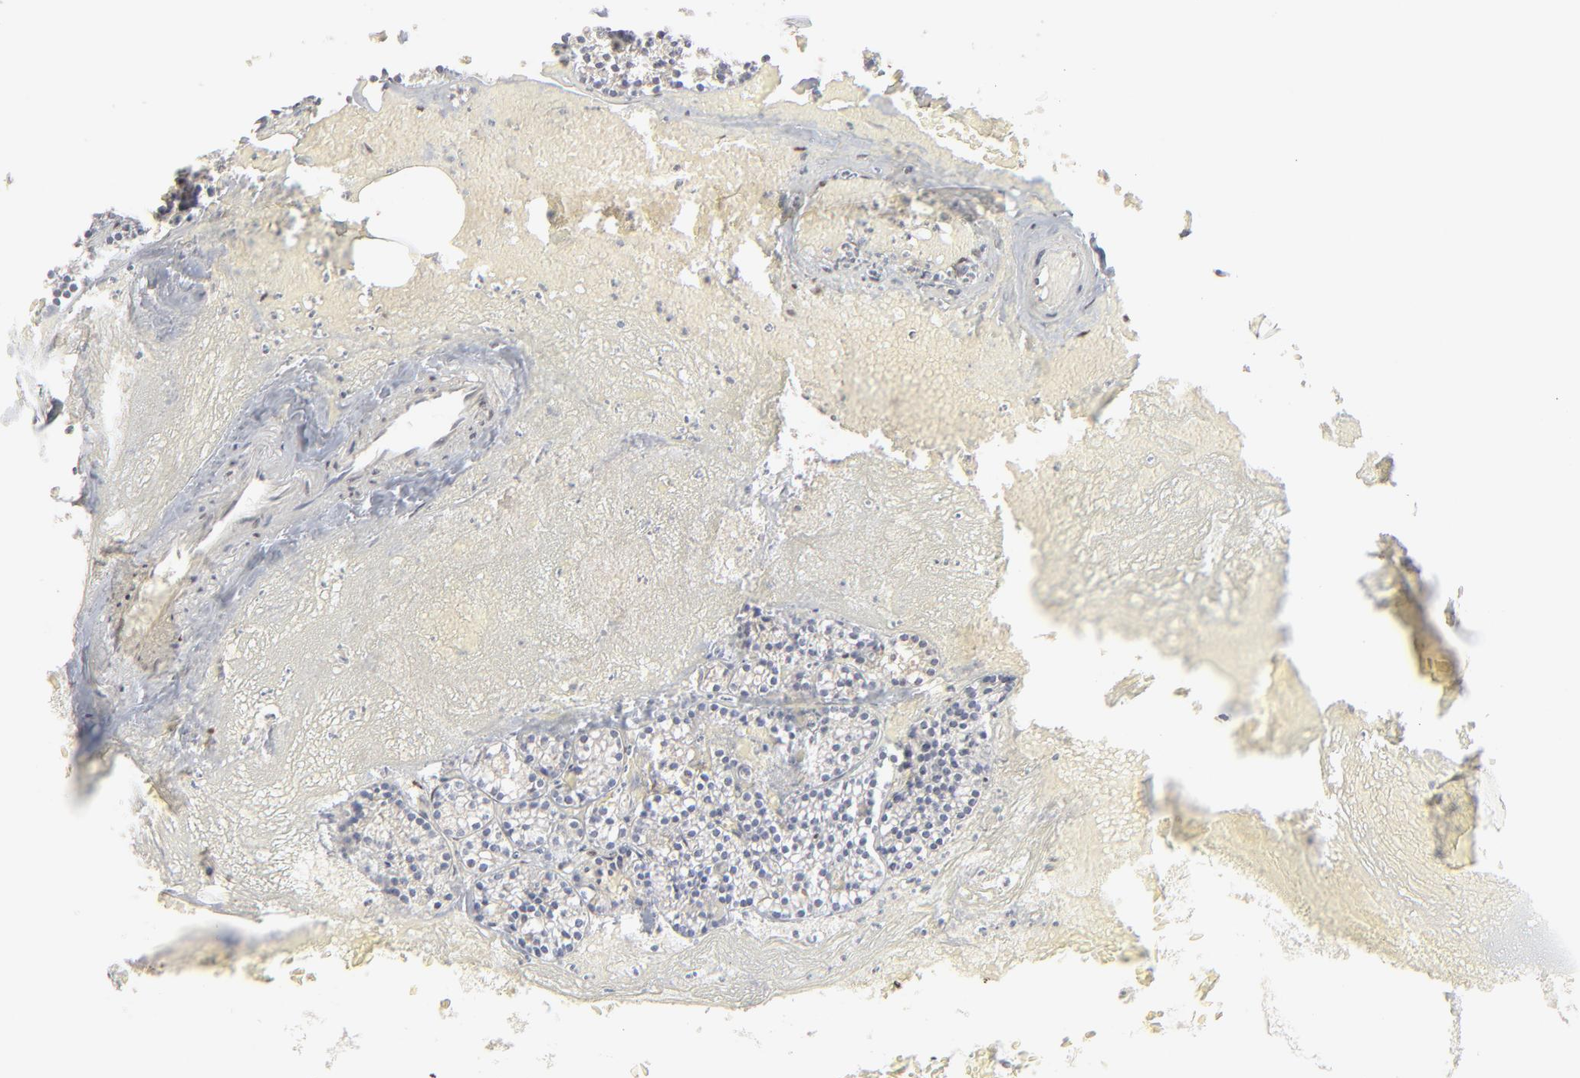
{"staining": {"intensity": "moderate", "quantity": ">75%", "location": "cytoplasmic/membranous,nuclear"}, "tissue": "parathyroid gland", "cell_type": "Glandular cells", "image_type": "normal", "snomed": [{"axis": "morphology", "description": "Normal tissue, NOS"}, {"axis": "topography", "description": "Parathyroid gland"}], "caption": "IHC (DAB (3,3'-diaminobenzidine)) staining of benign parathyroid gland displays moderate cytoplasmic/membranous,nuclear protein positivity in about >75% of glandular cells. IHC stains the protein in brown and the nuclei are stained blue.", "gene": "NFIB", "patient": {"sex": "male", "age": 51}}